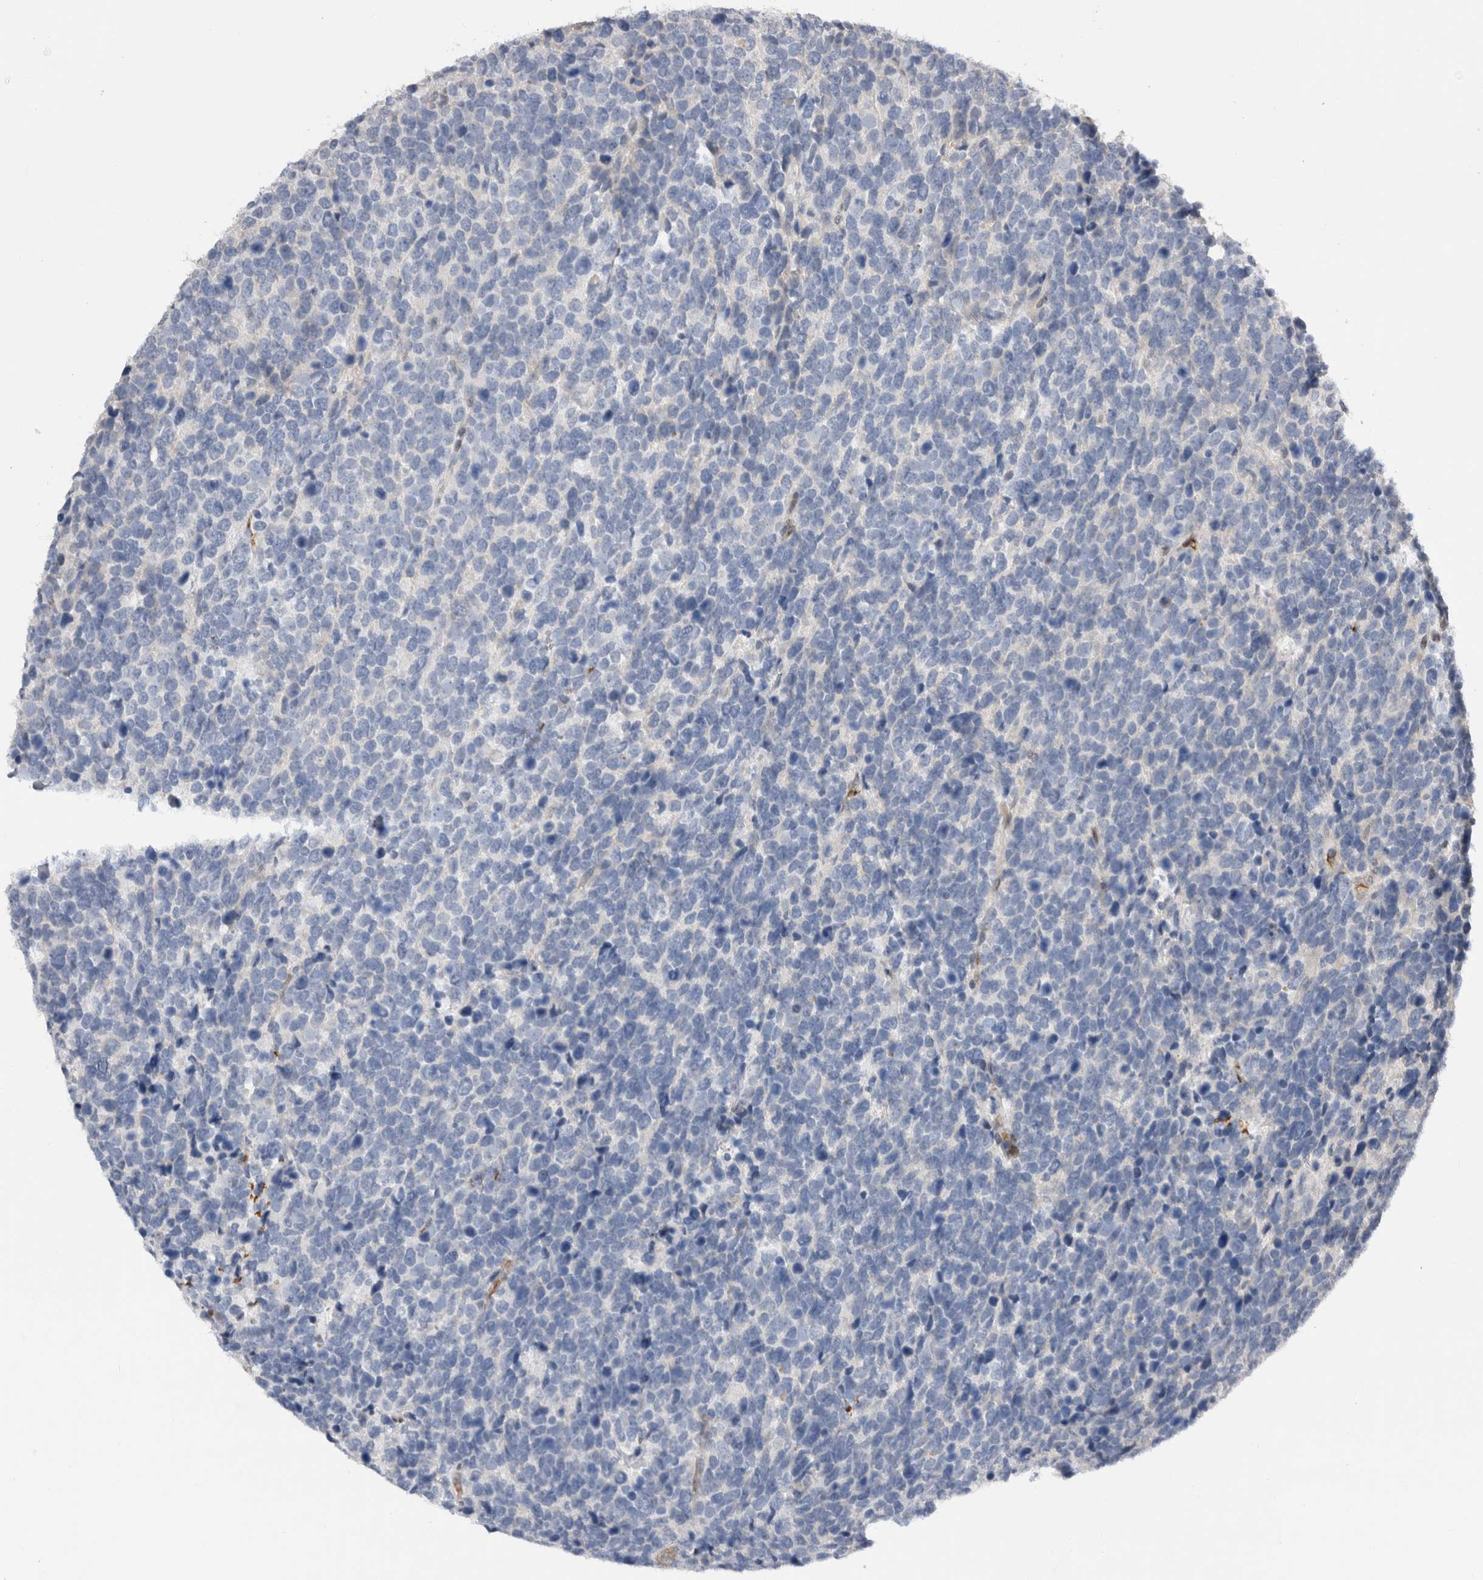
{"staining": {"intensity": "negative", "quantity": "none", "location": "none"}, "tissue": "urothelial cancer", "cell_type": "Tumor cells", "image_type": "cancer", "snomed": [{"axis": "morphology", "description": "Urothelial carcinoma, High grade"}, {"axis": "topography", "description": "Urinary bladder"}], "caption": "An immunohistochemistry histopathology image of high-grade urothelial carcinoma is shown. There is no staining in tumor cells of high-grade urothelial carcinoma.", "gene": "DMTN", "patient": {"sex": "female", "age": 82}}